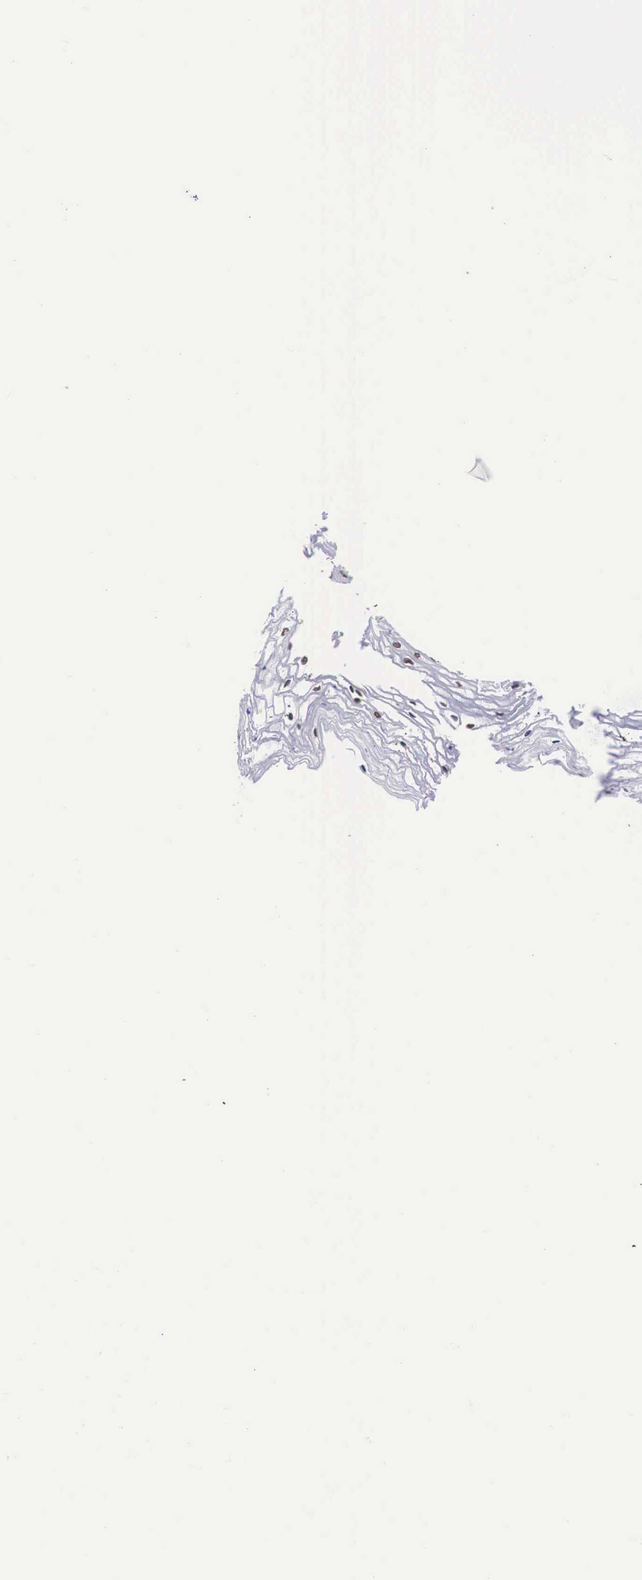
{"staining": {"intensity": "strong", "quantity": ">75%", "location": "nuclear"}, "tissue": "vagina", "cell_type": "Squamous epithelial cells", "image_type": "normal", "snomed": [{"axis": "morphology", "description": "Normal tissue, NOS"}, {"axis": "topography", "description": "Vagina"}], "caption": "Squamous epithelial cells demonstrate high levels of strong nuclear positivity in approximately >75% of cells in benign human vagina.", "gene": "MECP2", "patient": {"sex": "female", "age": 68}}